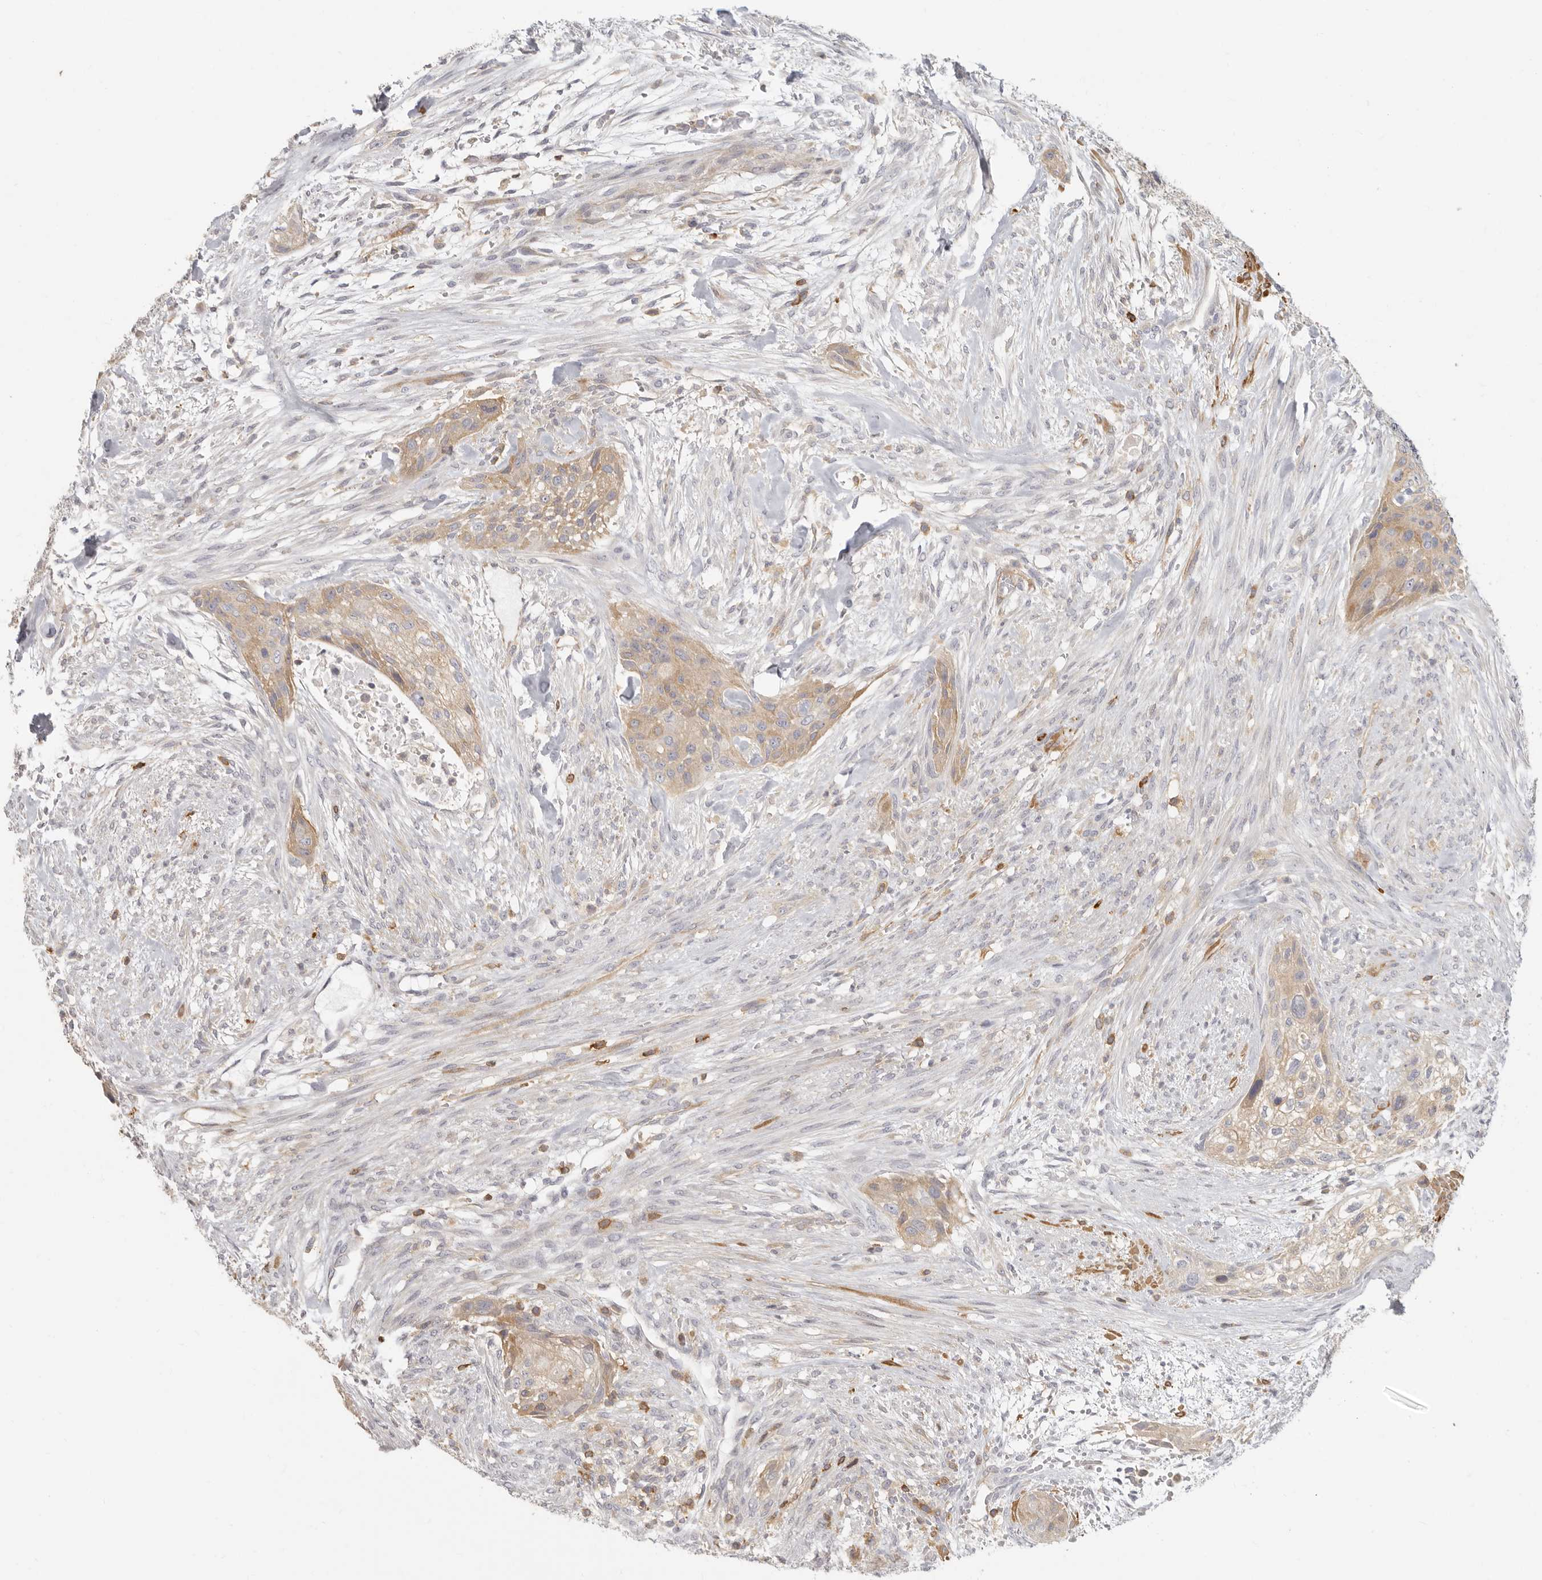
{"staining": {"intensity": "weak", "quantity": ">75%", "location": "cytoplasmic/membranous"}, "tissue": "urothelial cancer", "cell_type": "Tumor cells", "image_type": "cancer", "snomed": [{"axis": "morphology", "description": "Urothelial carcinoma, High grade"}, {"axis": "topography", "description": "Urinary bladder"}], "caption": "Immunohistochemistry (IHC) of urothelial cancer shows low levels of weak cytoplasmic/membranous staining in approximately >75% of tumor cells.", "gene": "NIBAN1", "patient": {"sex": "male", "age": 35}}